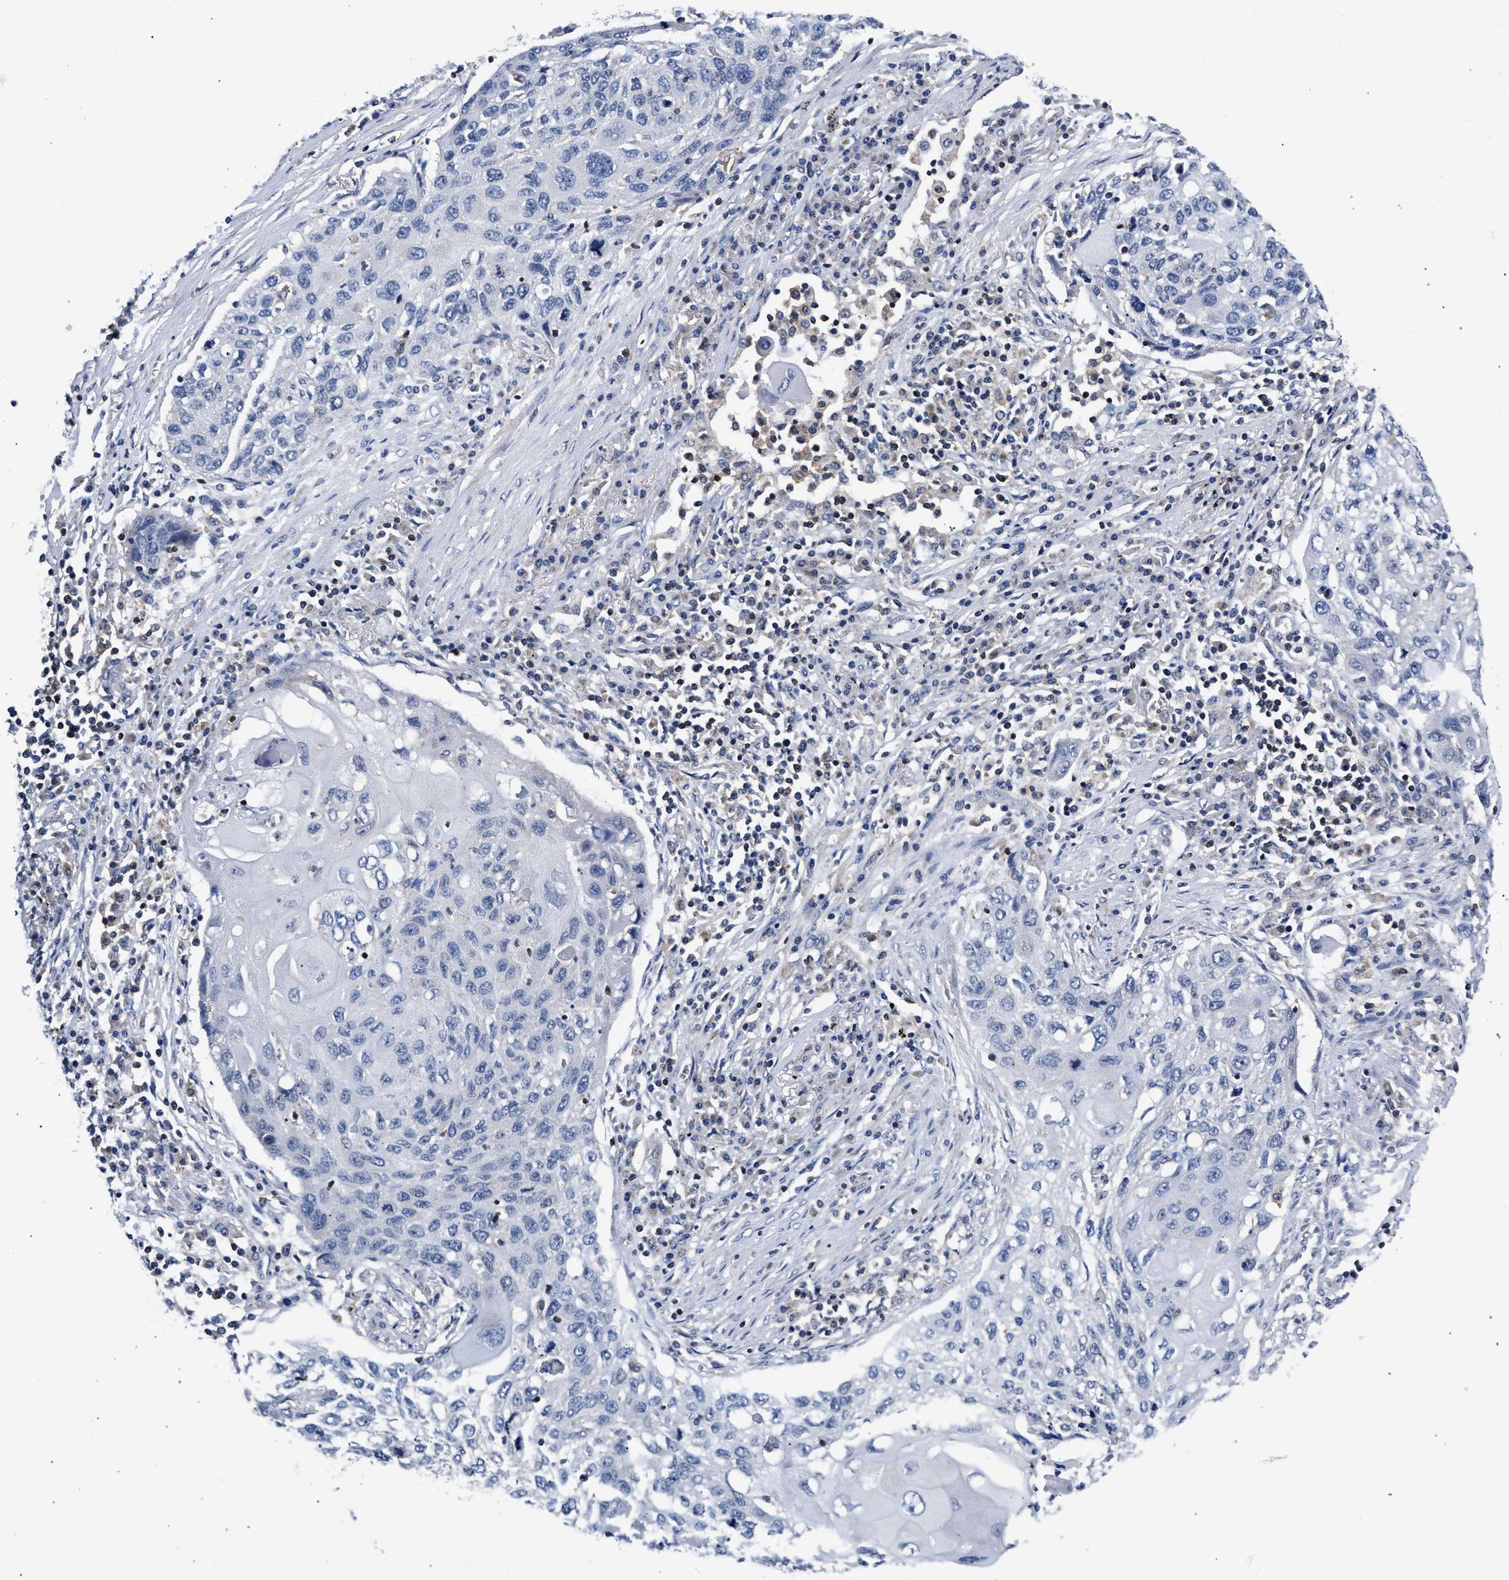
{"staining": {"intensity": "negative", "quantity": "none", "location": "none"}, "tissue": "lung cancer", "cell_type": "Tumor cells", "image_type": "cancer", "snomed": [{"axis": "morphology", "description": "Squamous cell carcinoma, NOS"}, {"axis": "topography", "description": "Lung"}], "caption": "IHC of human lung cancer displays no staining in tumor cells.", "gene": "LASP1", "patient": {"sex": "female", "age": 63}}